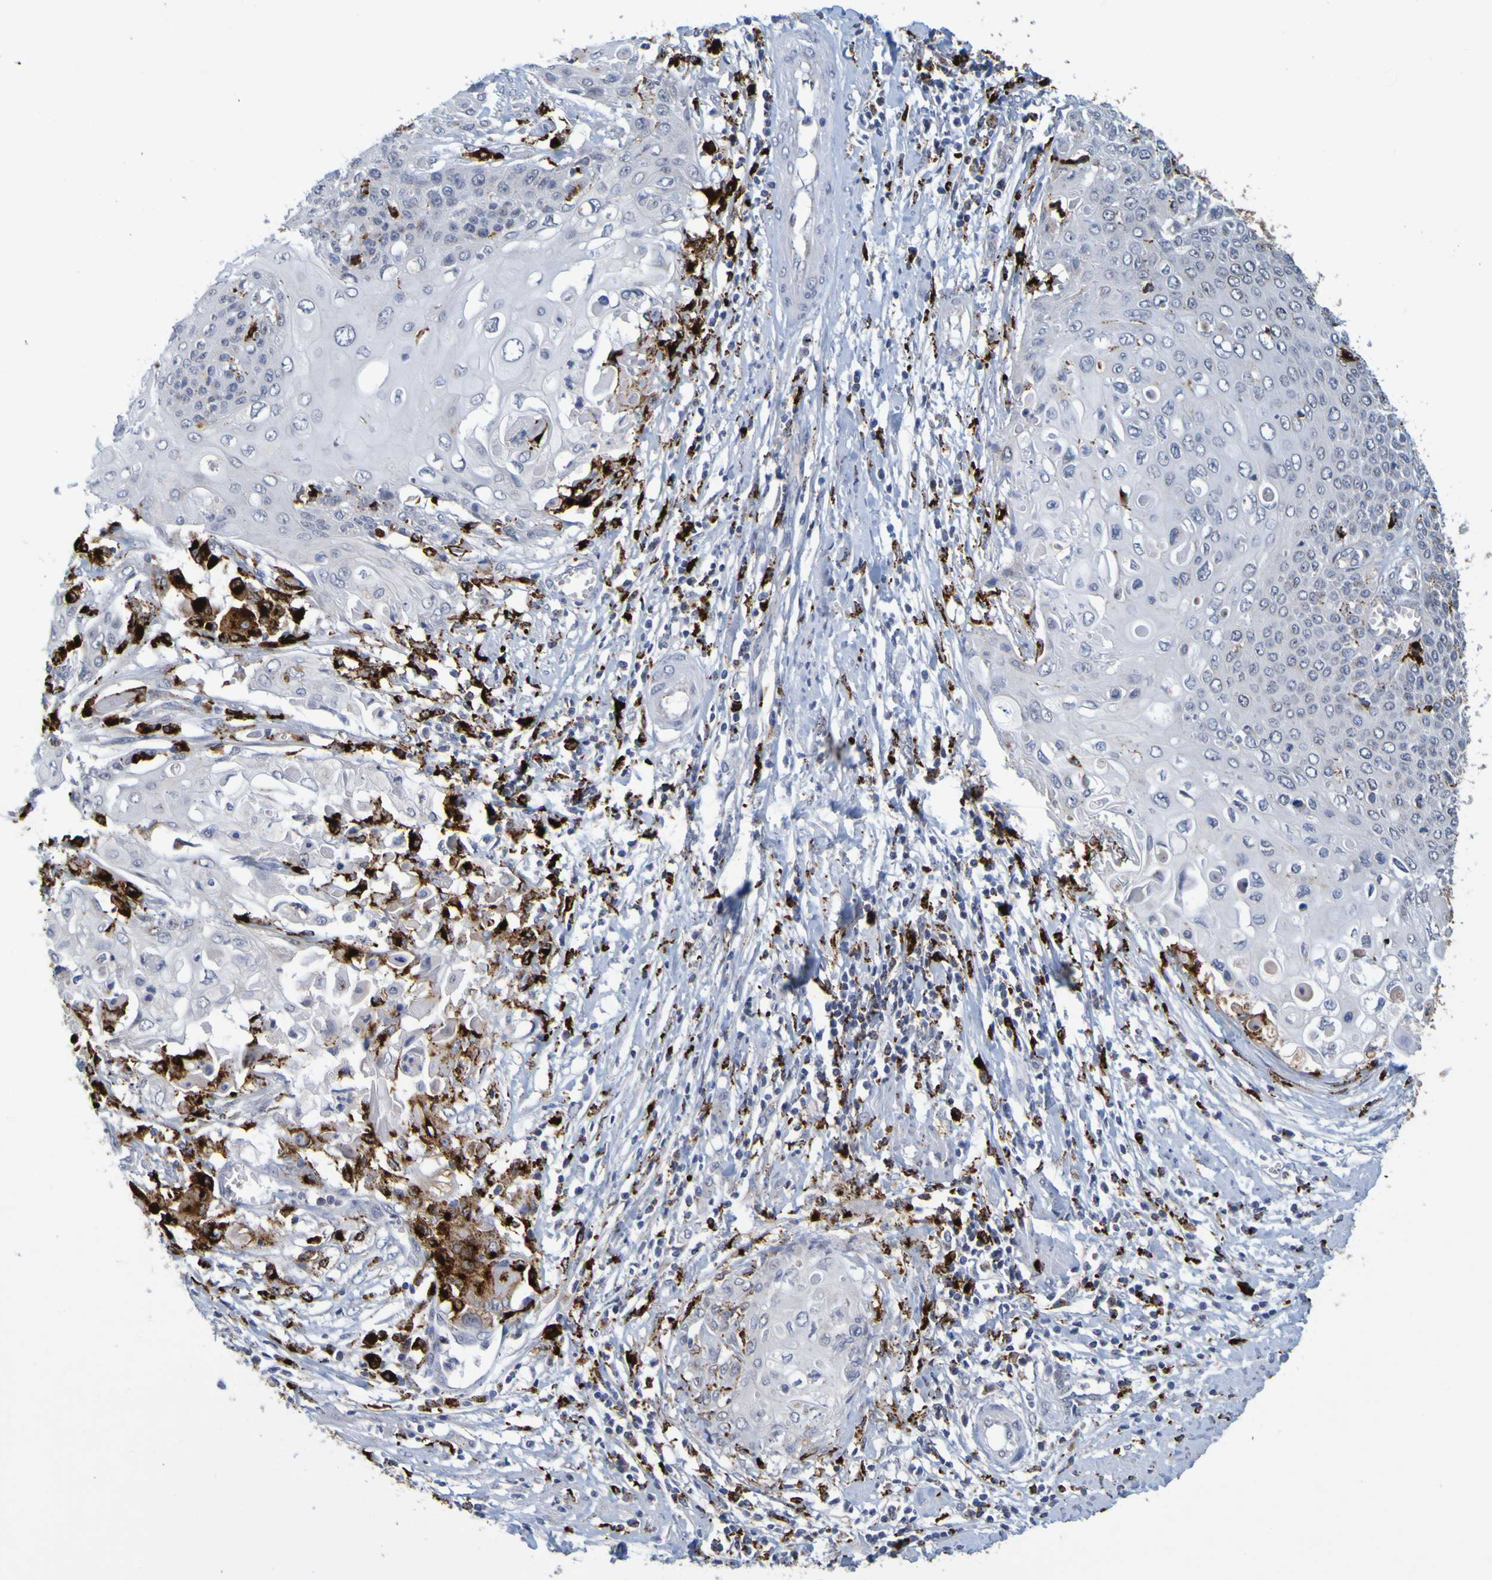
{"staining": {"intensity": "negative", "quantity": "none", "location": "none"}, "tissue": "cervical cancer", "cell_type": "Tumor cells", "image_type": "cancer", "snomed": [{"axis": "morphology", "description": "Squamous cell carcinoma, NOS"}, {"axis": "topography", "description": "Cervix"}], "caption": "An immunohistochemistry image of cervical cancer is shown. There is no staining in tumor cells of cervical cancer.", "gene": "TPH1", "patient": {"sex": "female", "age": 39}}